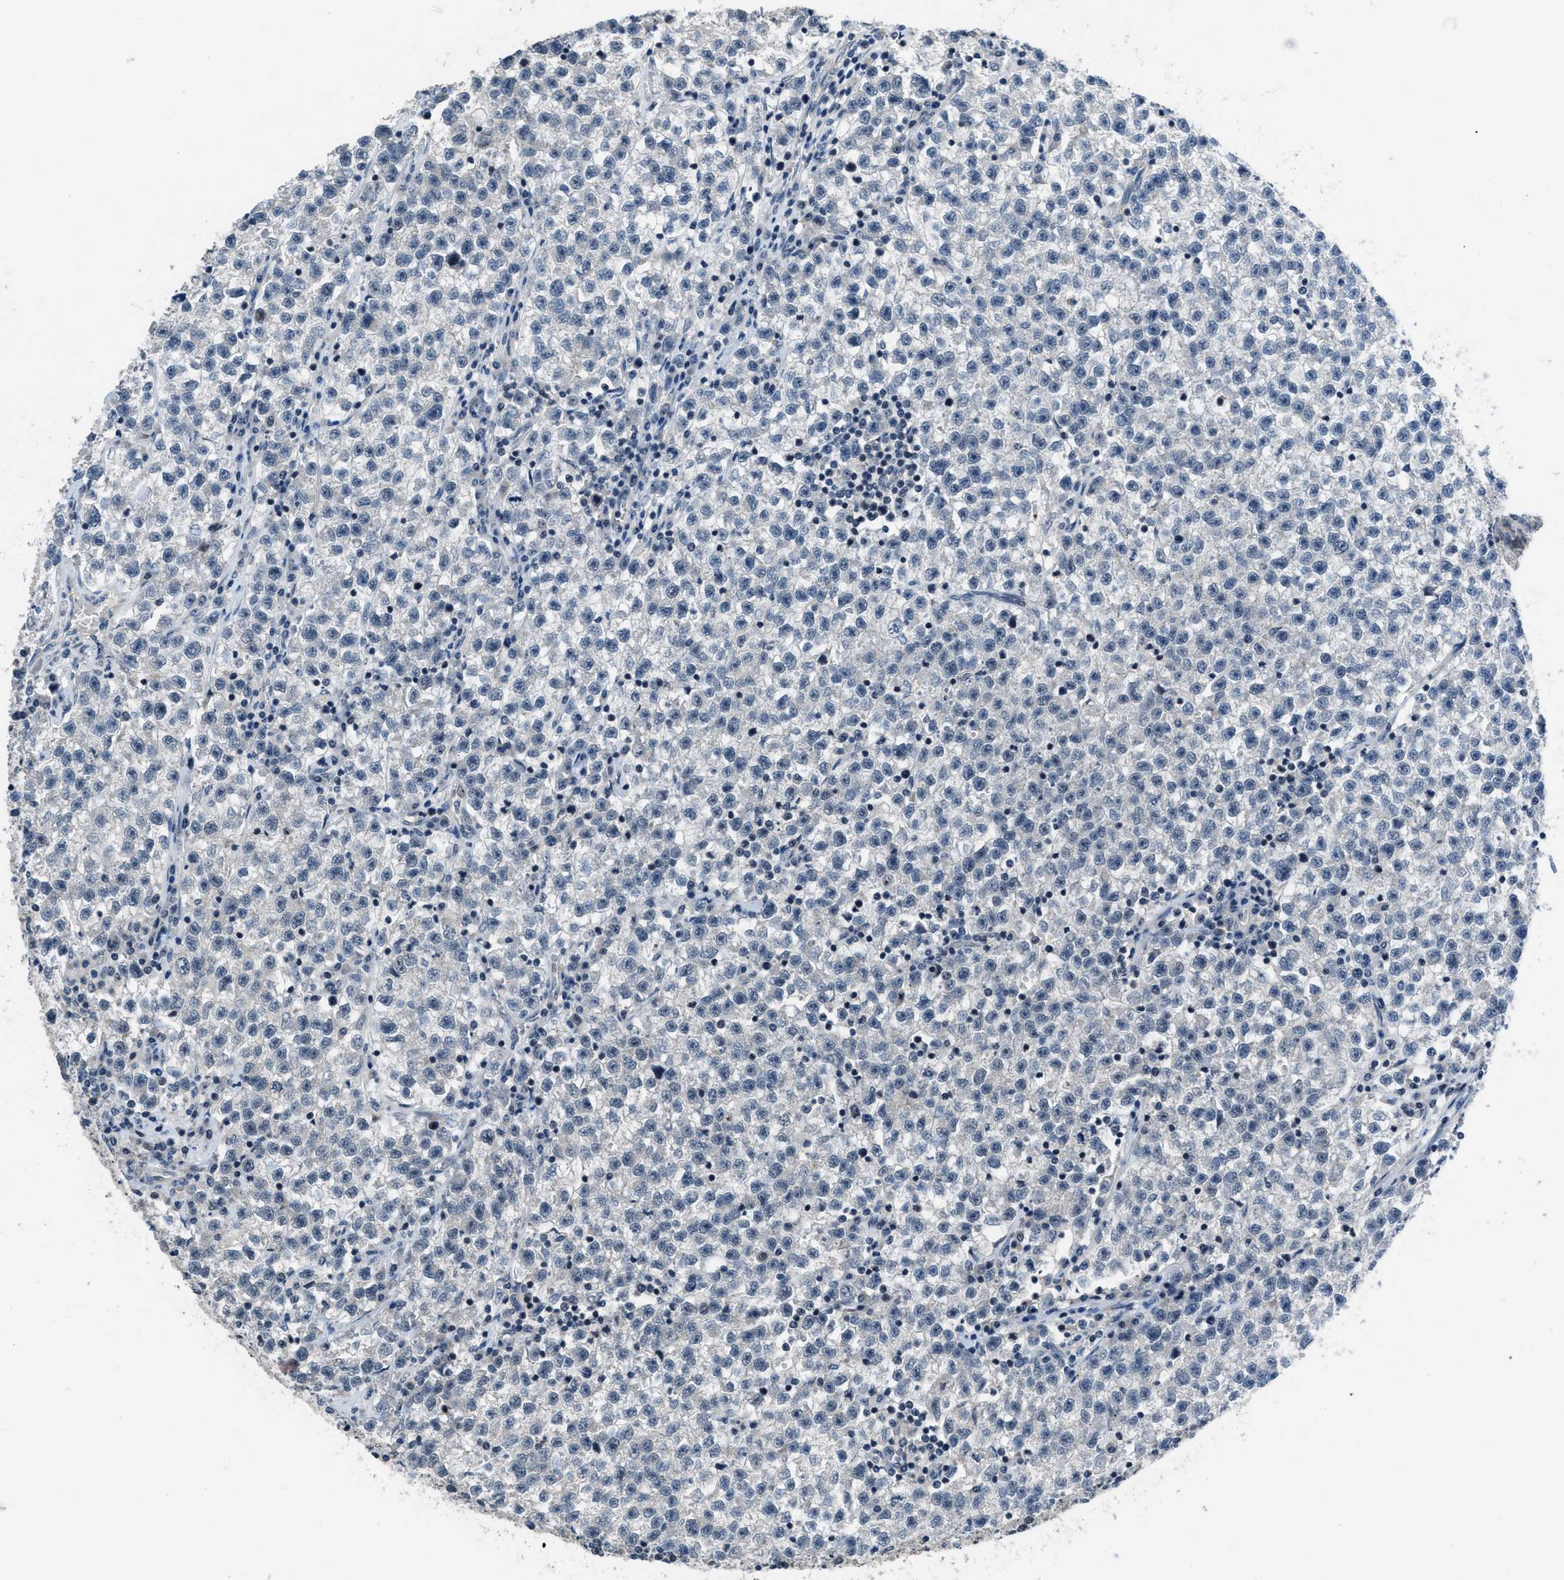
{"staining": {"intensity": "negative", "quantity": "none", "location": "none"}, "tissue": "testis cancer", "cell_type": "Tumor cells", "image_type": "cancer", "snomed": [{"axis": "morphology", "description": "Seminoma, NOS"}, {"axis": "topography", "description": "Testis"}], "caption": "Immunohistochemistry of human seminoma (testis) displays no expression in tumor cells.", "gene": "SETD5", "patient": {"sex": "male", "age": 22}}